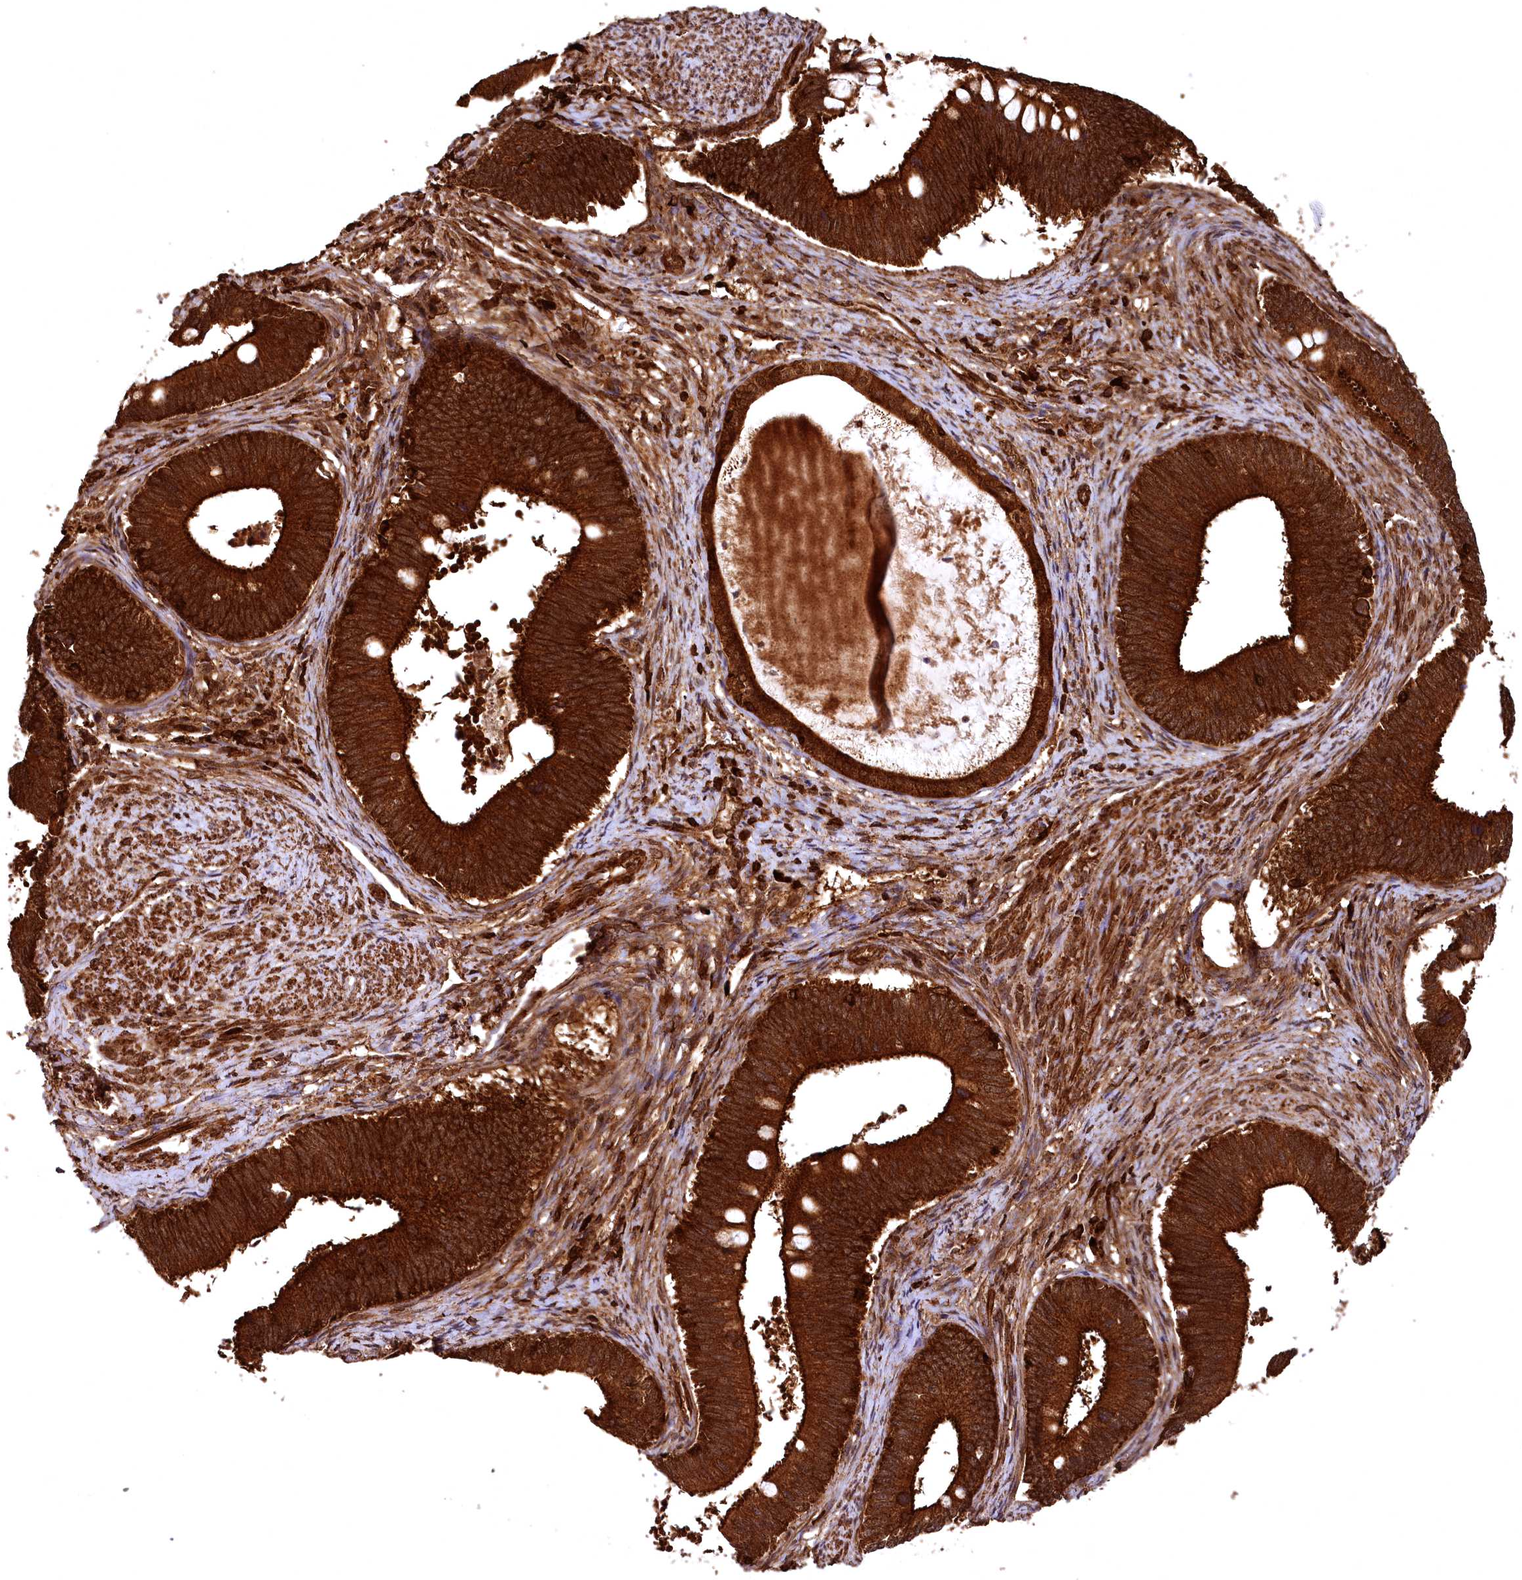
{"staining": {"intensity": "strong", "quantity": ">75%", "location": "cytoplasmic/membranous"}, "tissue": "cervical cancer", "cell_type": "Tumor cells", "image_type": "cancer", "snomed": [{"axis": "morphology", "description": "Adenocarcinoma, NOS"}, {"axis": "topography", "description": "Cervix"}], "caption": "An IHC photomicrograph of tumor tissue is shown. Protein staining in brown shows strong cytoplasmic/membranous positivity in cervical cancer within tumor cells.", "gene": "STUB1", "patient": {"sex": "female", "age": 42}}